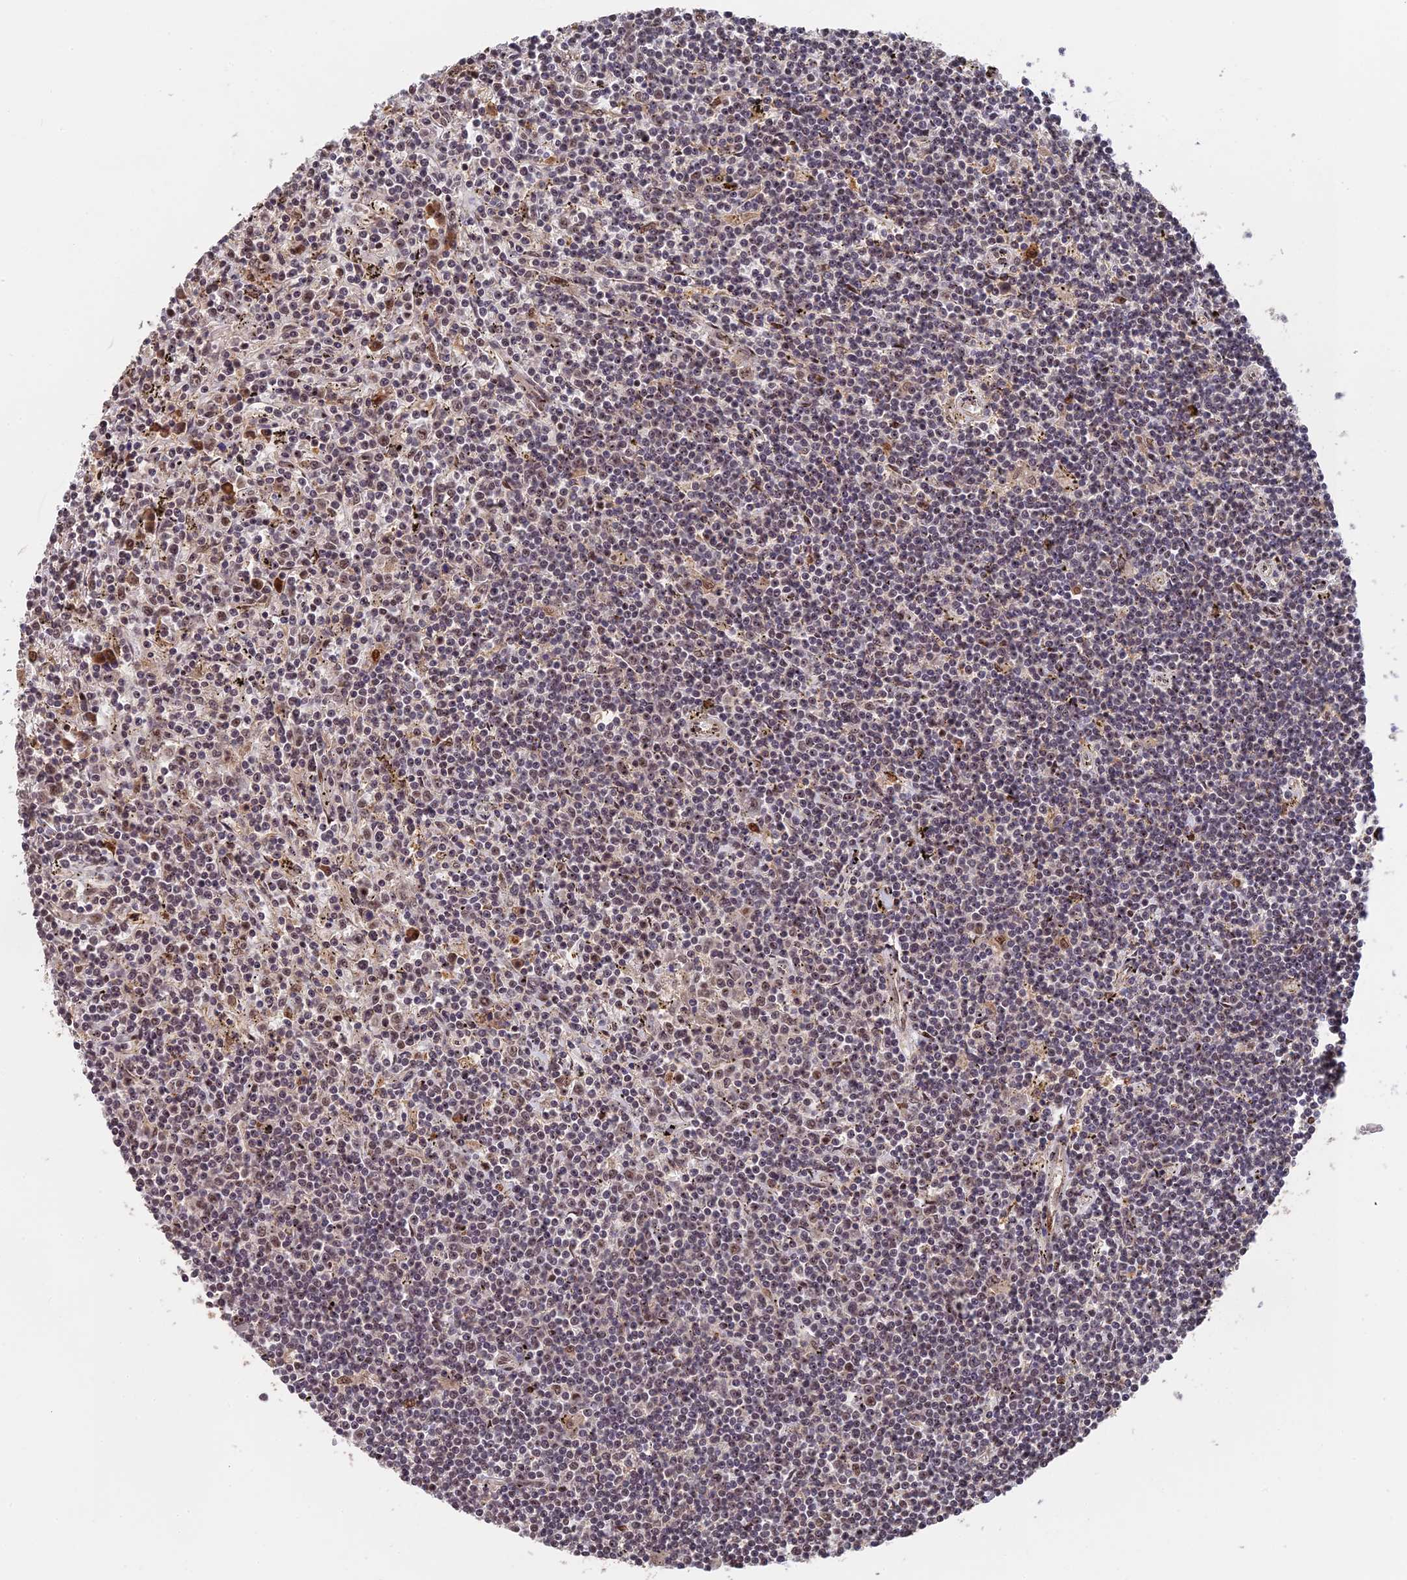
{"staining": {"intensity": "weak", "quantity": "<25%", "location": "nuclear"}, "tissue": "lymphoma", "cell_type": "Tumor cells", "image_type": "cancer", "snomed": [{"axis": "morphology", "description": "Malignant lymphoma, non-Hodgkin's type, Low grade"}, {"axis": "topography", "description": "Spleen"}], "caption": "Tumor cells are negative for protein expression in human lymphoma.", "gene": "OSBPL1A", "patient": {"sex": "male", "age": 76}}